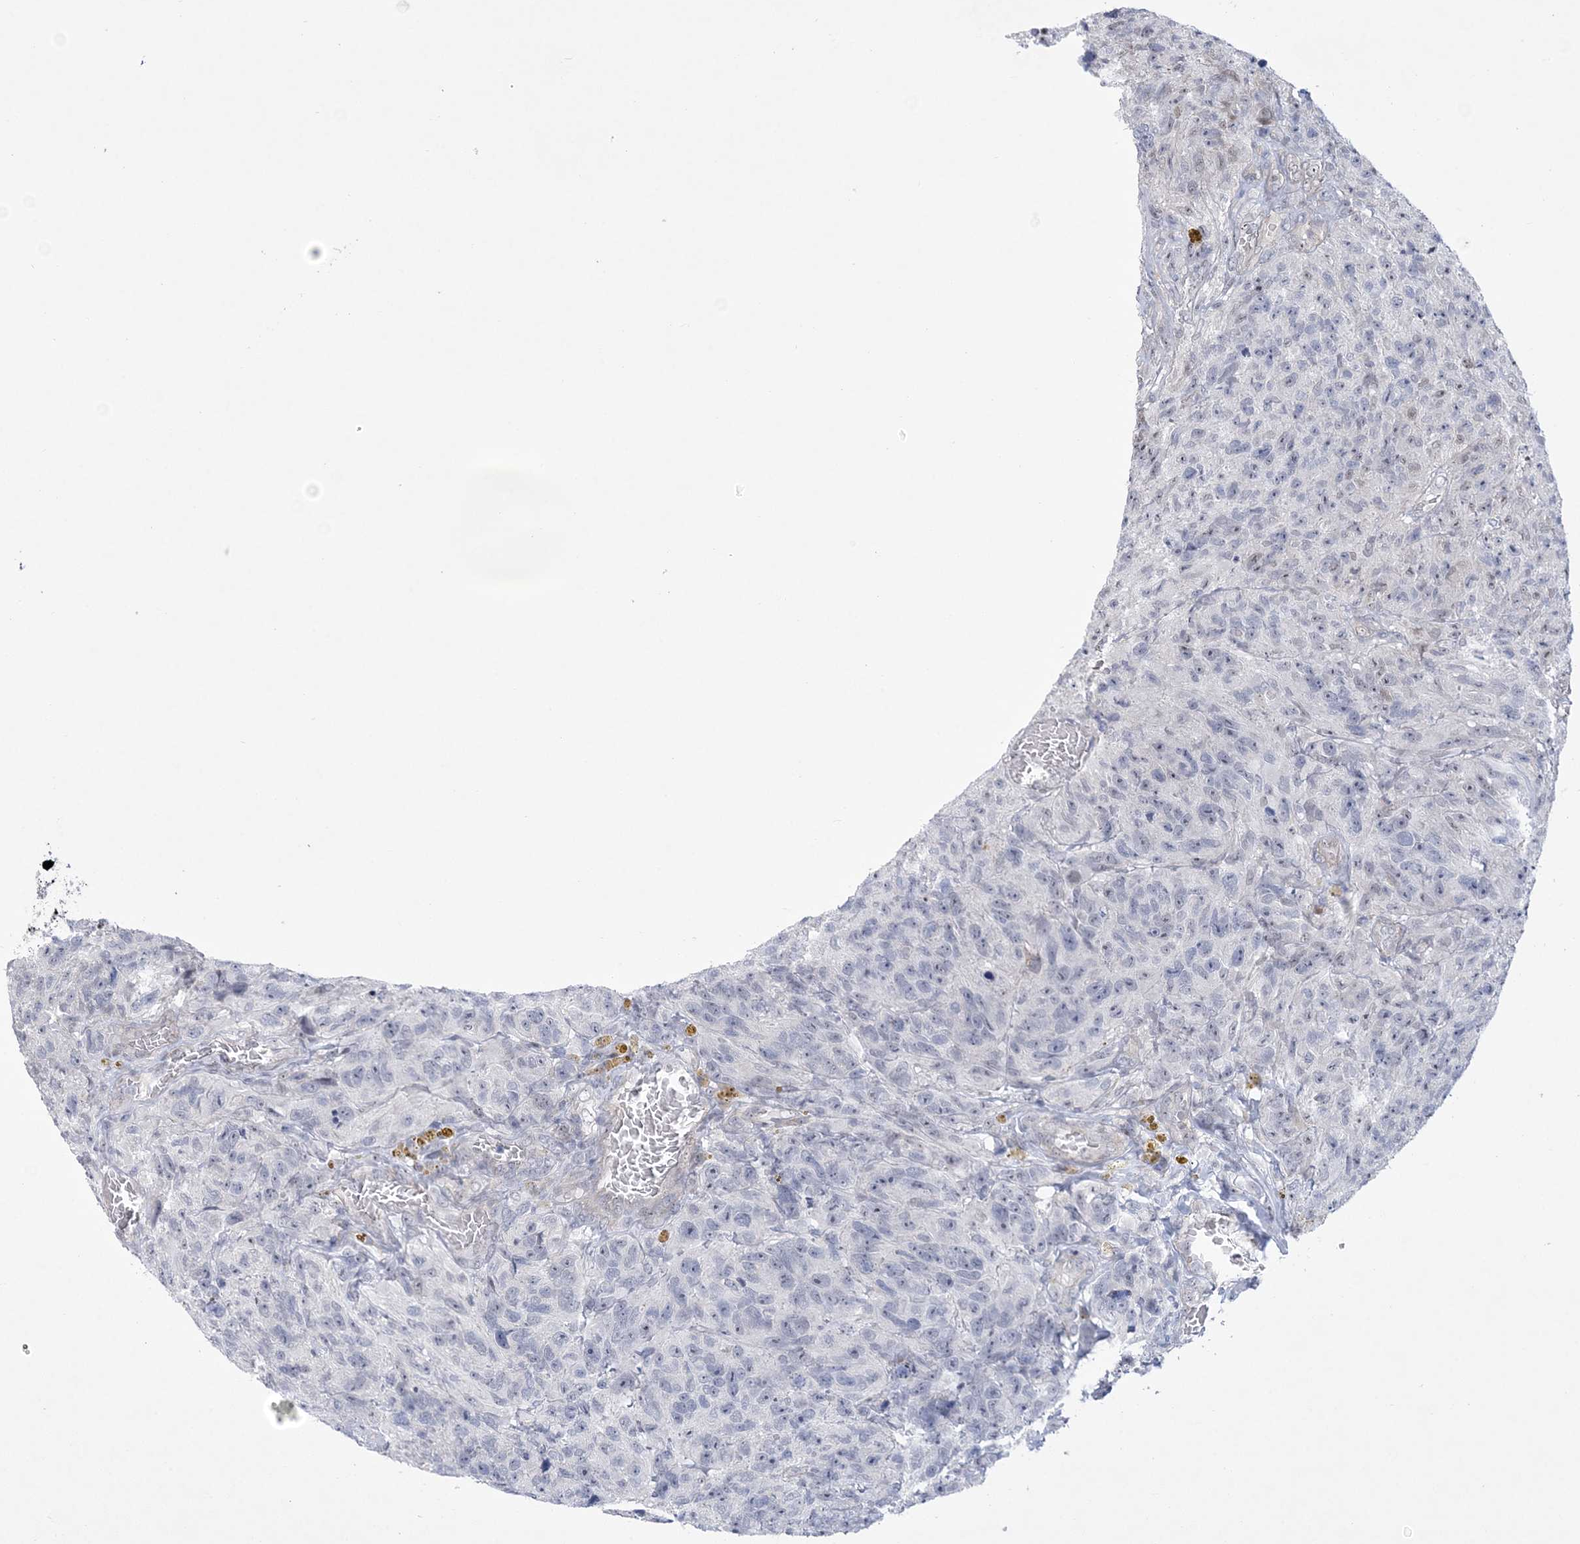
{"staining": {"intensity": "negative", "quantity": "none", "location": "none"}, "tissue": "glioma", "cell_type": "Tumor cells", "image_type": "cancer", "snomed": [{"axis": "morphology", "description": "Glioma, malignant, High grade"}, {"axis": "topography", "description": "Brain"}], "caption": "Protein analysis of malignant glioma (high-grade) exhibits no significant positivity in tumor cells.", "gene": "HOMEZ", "patient": {"sex": "male", "age": 69}}